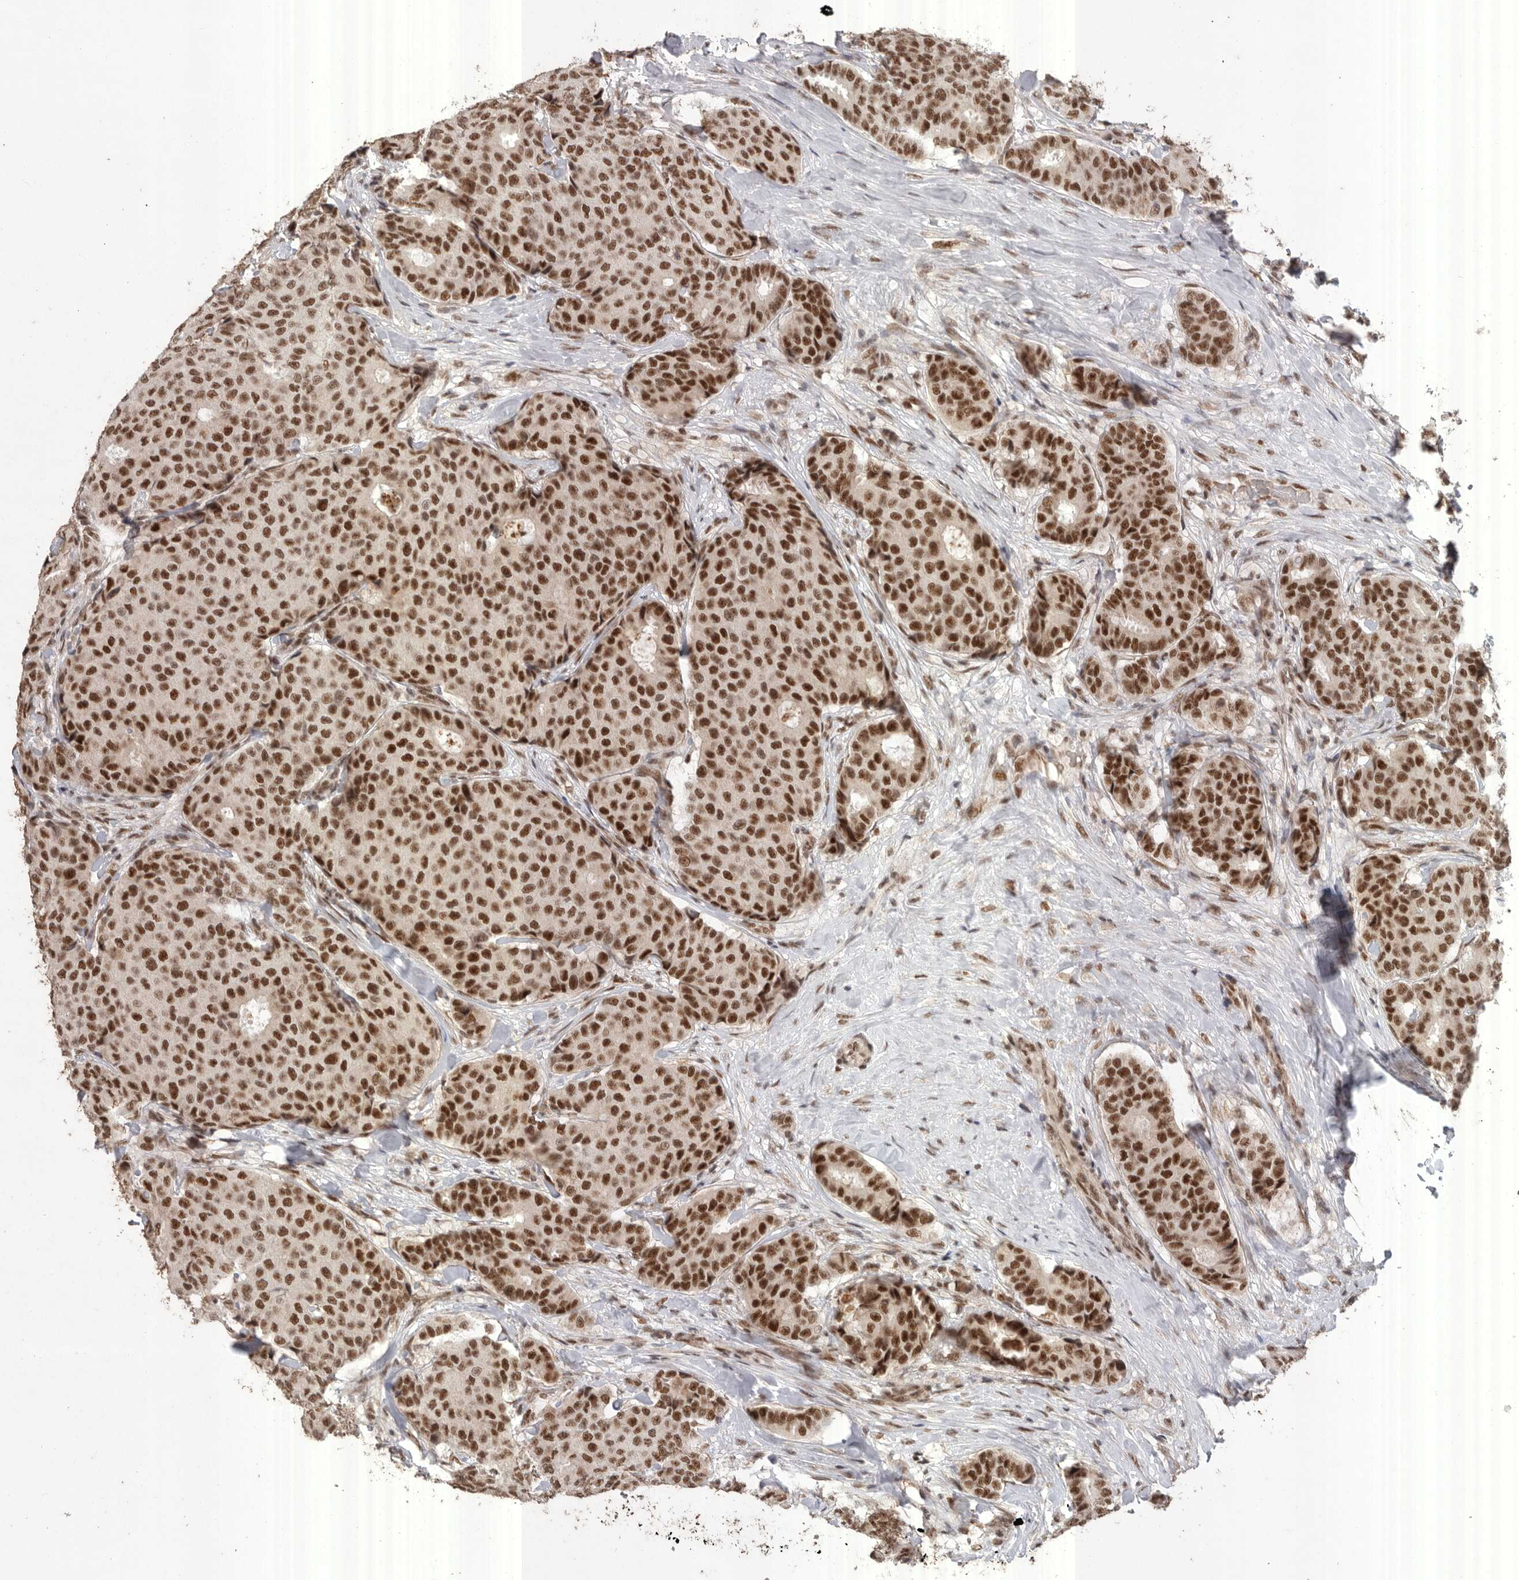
{"staining": {"intensity": "strong", "quantity": ">75%", "location": "nuclear"}, "tissue": "breast cancer", "cell_type": "Tumor cells", "image_type": "cancer", "snomed": [{"axis": "morphology", "description": "Duct carcinoma"}, {"axis": "topography", "description": "Breast"}], "caption": "Brown immunohistochemical staining in breast invasive ductal carcinoma shows strong nuclear expression in about >75% of tumor cells. (DAB (3,3'-diaminobenzidine) IHC with brightfield microscopy, high magnification).", "gene": "PPP1R10", "patient": {"sex": "female", "age": 75}}